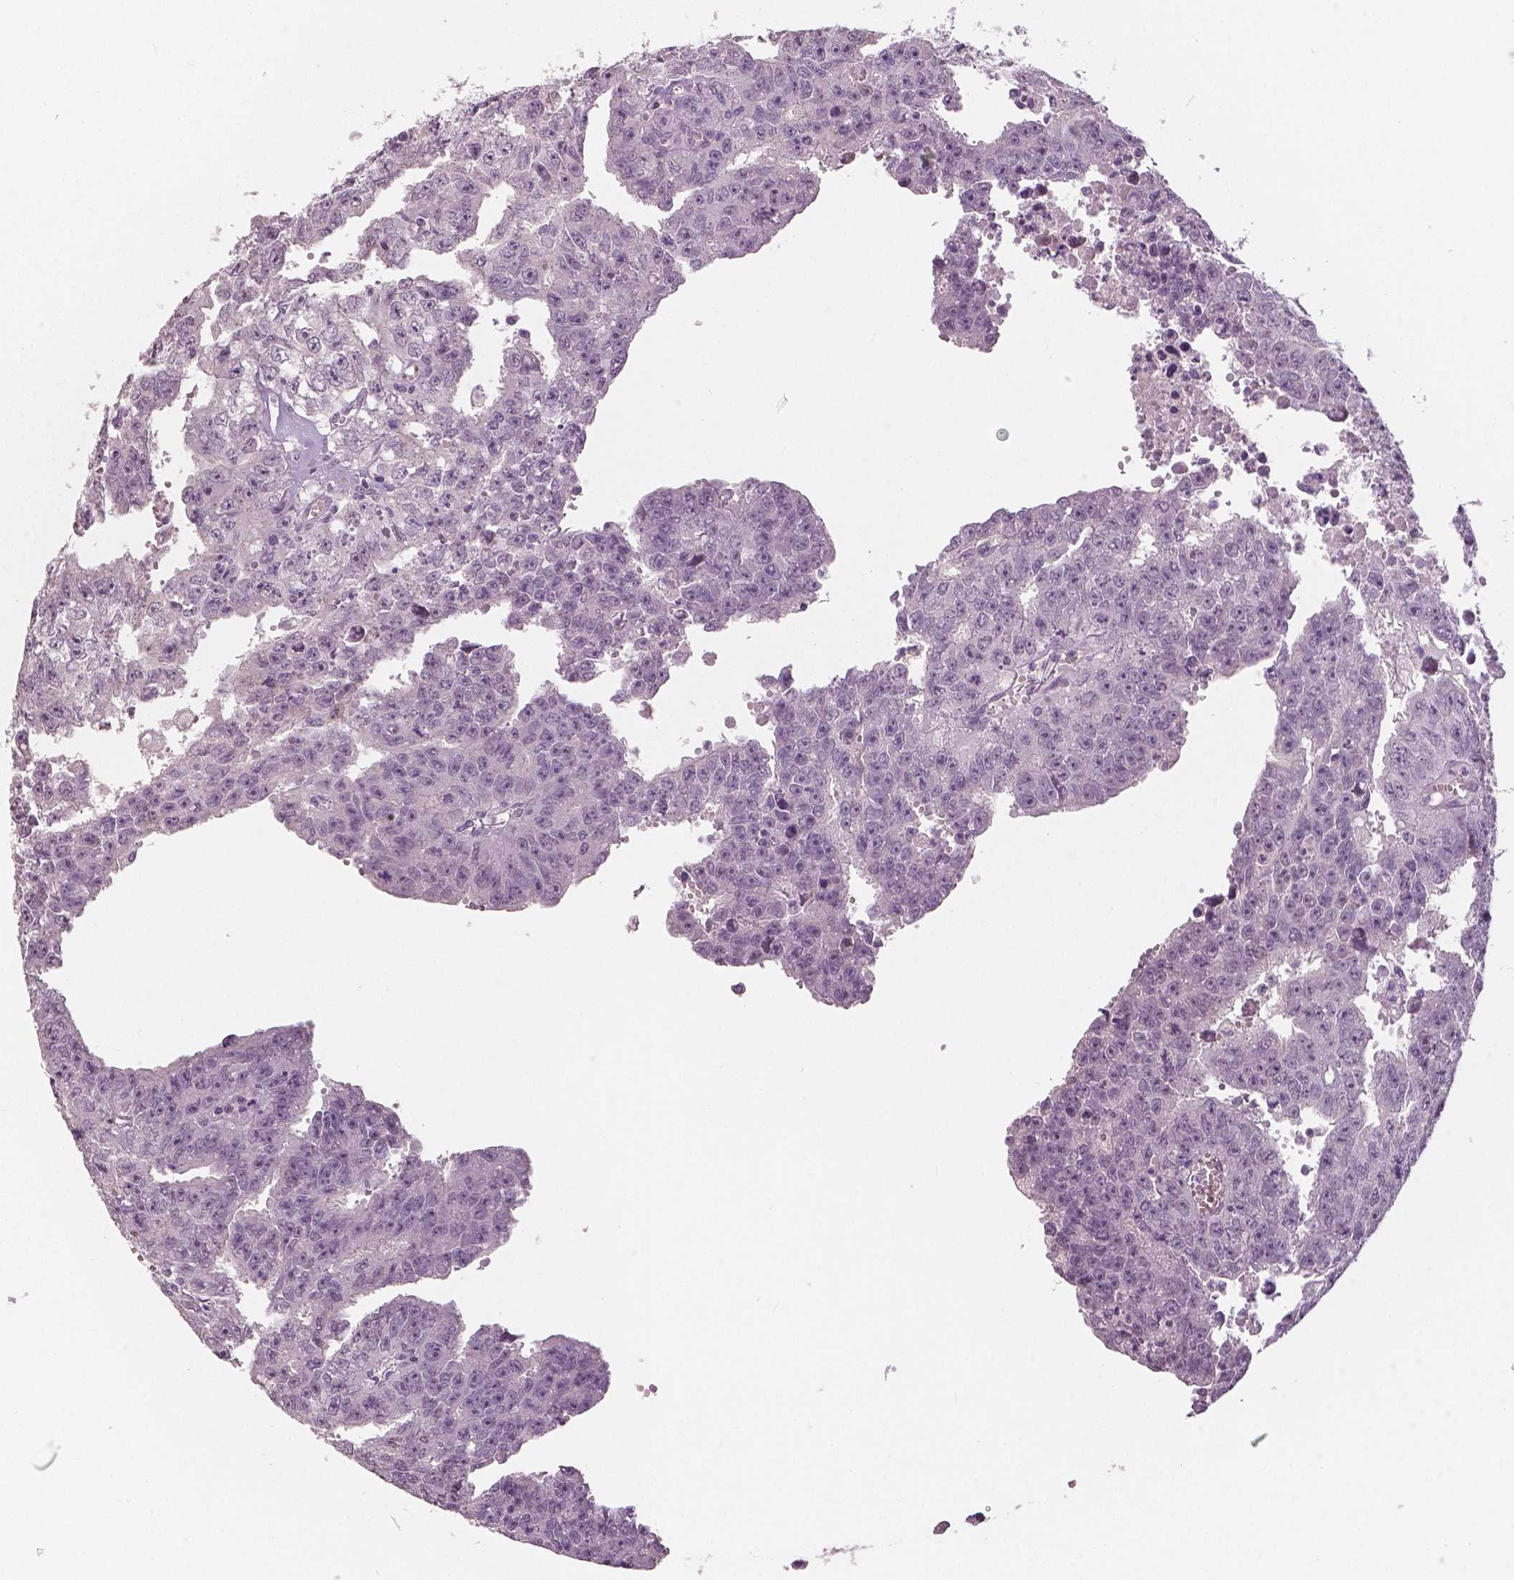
{"staining": {"intensity": "negative", "quantity": "none", "location": "none"}, "tissue": "testis cancer", "cell_type": "Tumor cells", "image_type": "cancer", "snomed": [{"axis": "morphology", "description": "Carcinoma, Embryonal, NOS"}, {"axis": "morphology", "description": "Teratoma, malignant, NOS"}, {"axis": "topography", "description": "Testis"}], "caption": "Testis cancer was stained to show a protein in brown. There is no significant staining in tumor cells.", "gene": "NECAB1", "patient": {"sex": "male", "age": 24}}